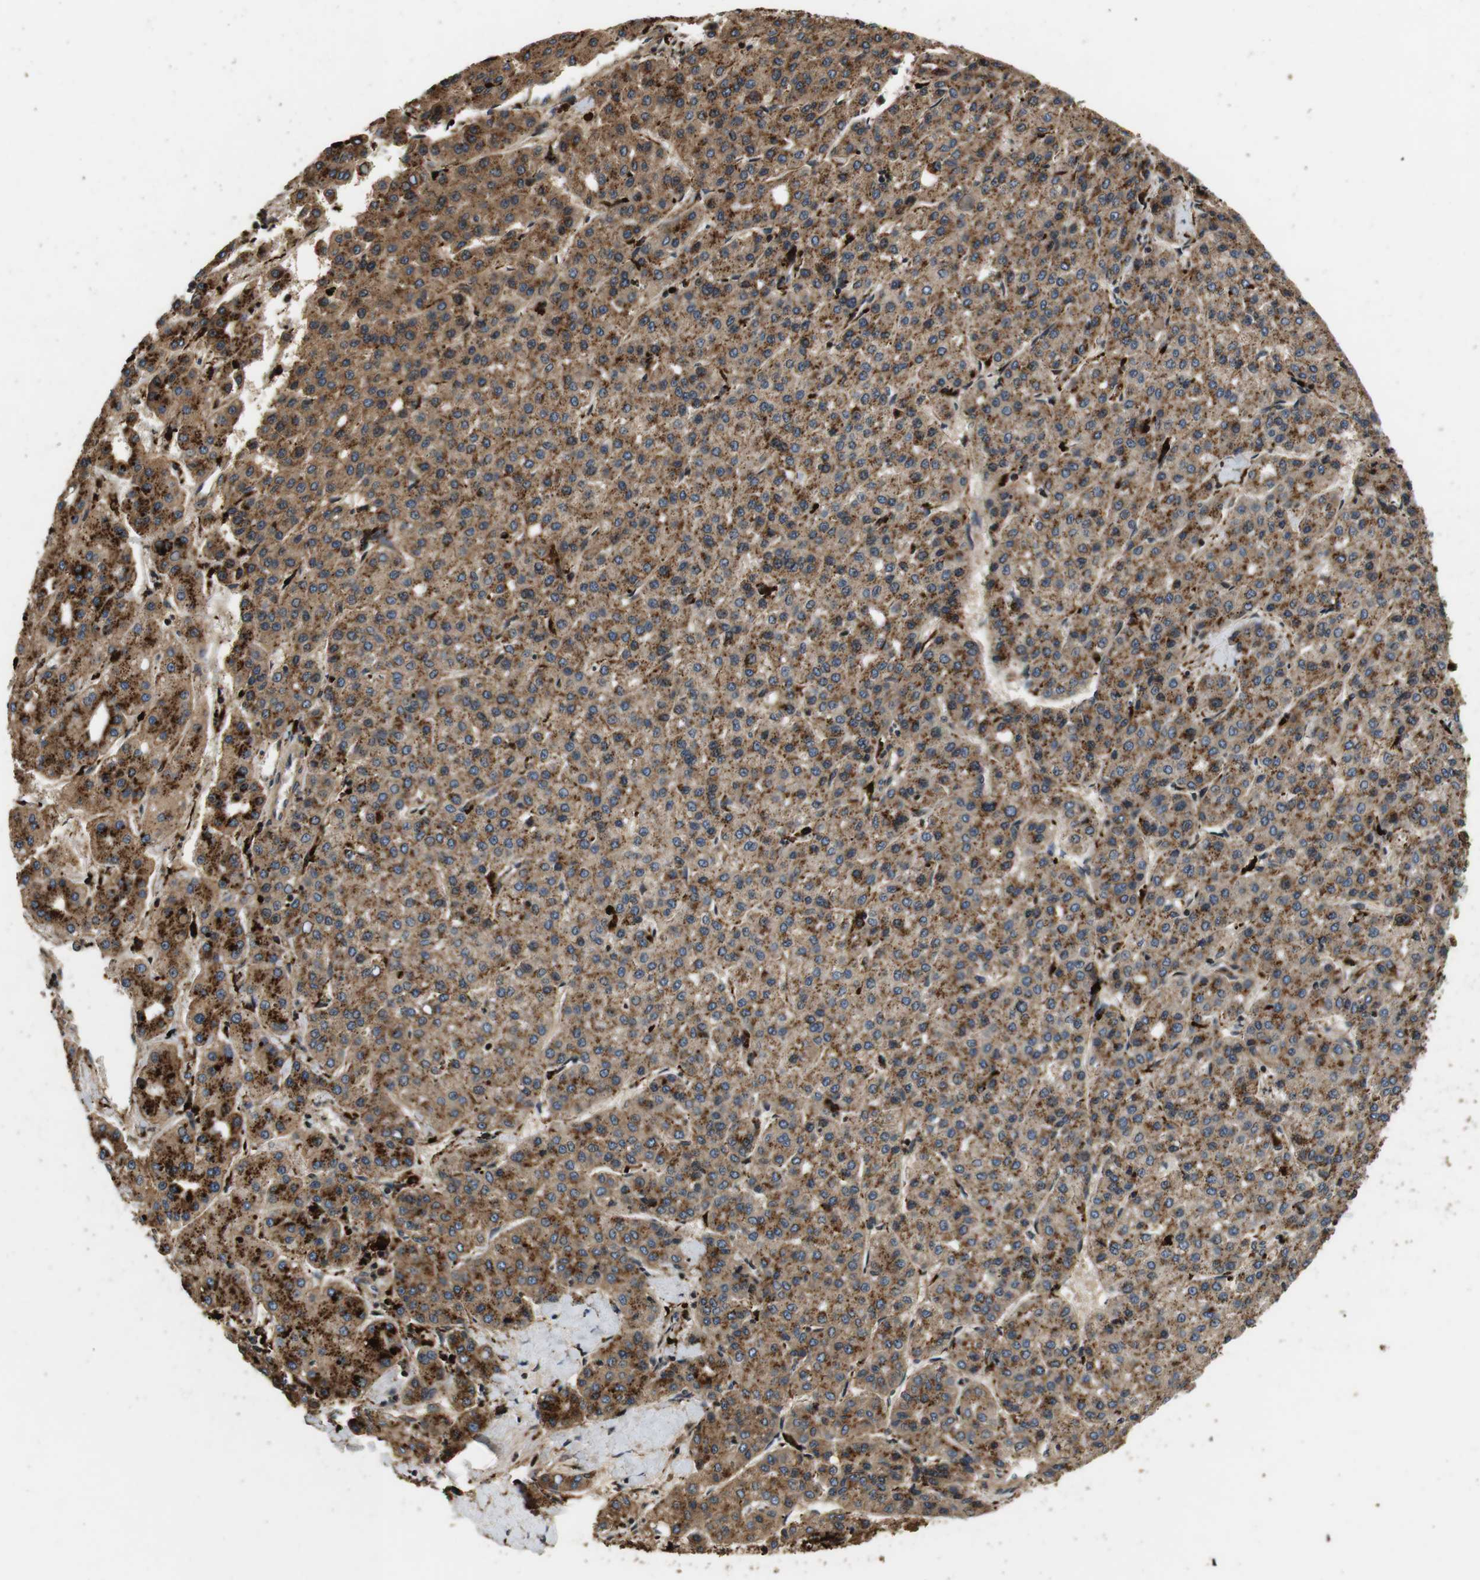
{"staining": {"intensity": "moderate", "quantity": ">75%", "location": "cytoplasmic/membranous"}, "tissue": "liver cancer", "cell_type": "Tumor cells", "image_type": "cancer", "snomed": [{"axis": "morphology", "description": "Carcinoma, Hepatocellular, NOS"}, {"axis": "topography", "description": "Liver"}], "caption": "Immunohistochemistry staining of liver cancer (hepatocellular carcinoma), which shows medium levels of moderate cytoplasmic/membranous staining in about >75% of tumor cells indicating moderate cytoplasmic/membranous protein expression. The staining was performed using DAB (3,3'-diaminobenzidine) (brown) for protein detection and nuclei were counterstained in hematoxylin (blue).", "gene": "TXNRD1", "patient": {"sex": "male", "age": 65}}